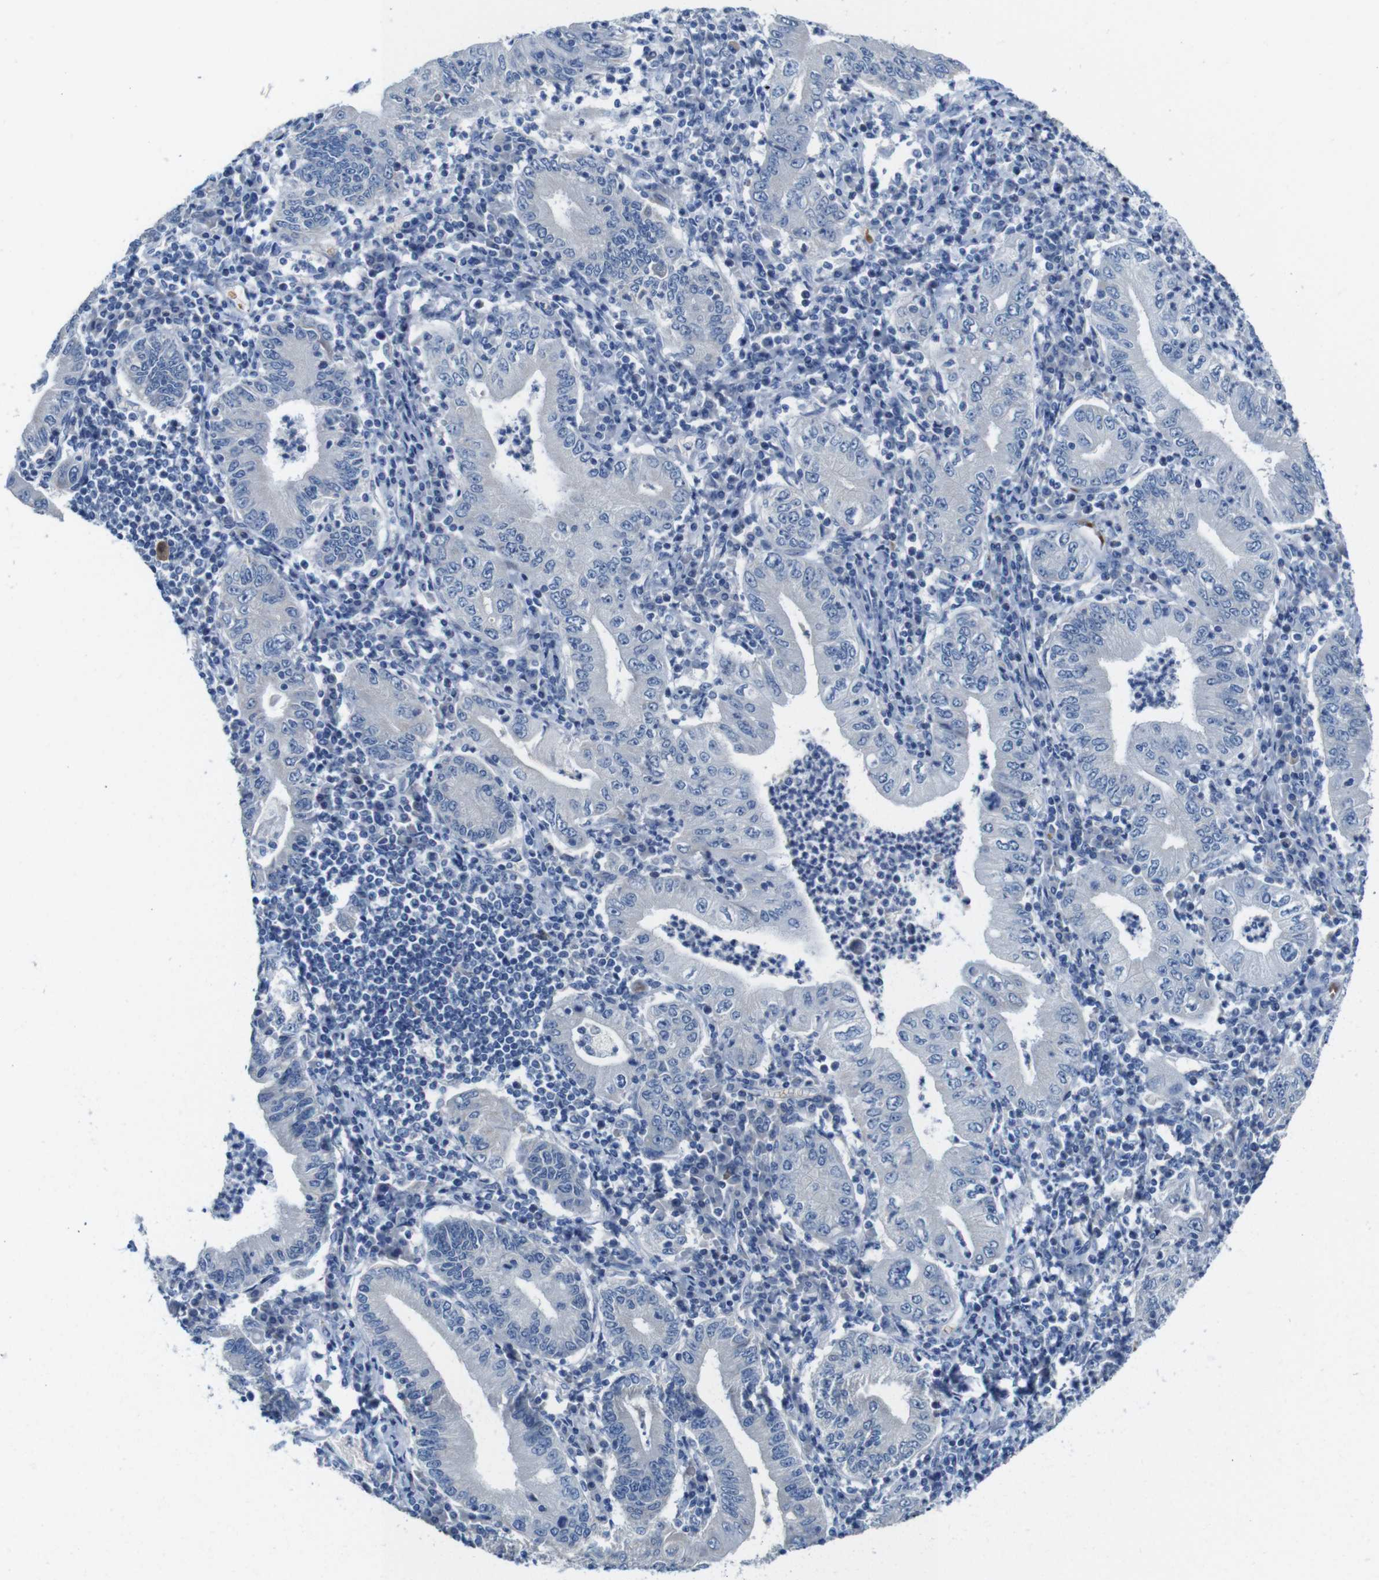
{"staining": {"intensity": "negative", "quantity": "none", "location": "none"}, "tissue": "stomach cancer", "cell_type": "Tumor cells", "image_type": "cancer", "snomed": [{"axis": "morphology", "description": "Normal tissue, NOS"}, {"axis": "morphology", "description": "Adenocarcinoma, NOS"}, {"axis": "topography", "description": "Esophagus"}, {"axis": "topography", "description": "Stomach, upper"}, {"axis": "topography", "description": "Peripheral nerve tissue"}], "caption": "Image shows no protein positivity in tumor cells of stomach cancer tissue. (DAB immunohistochemistry, high magnification).", "gene": "IGSF8", "patient": {"sex": "male", "age": 62}}